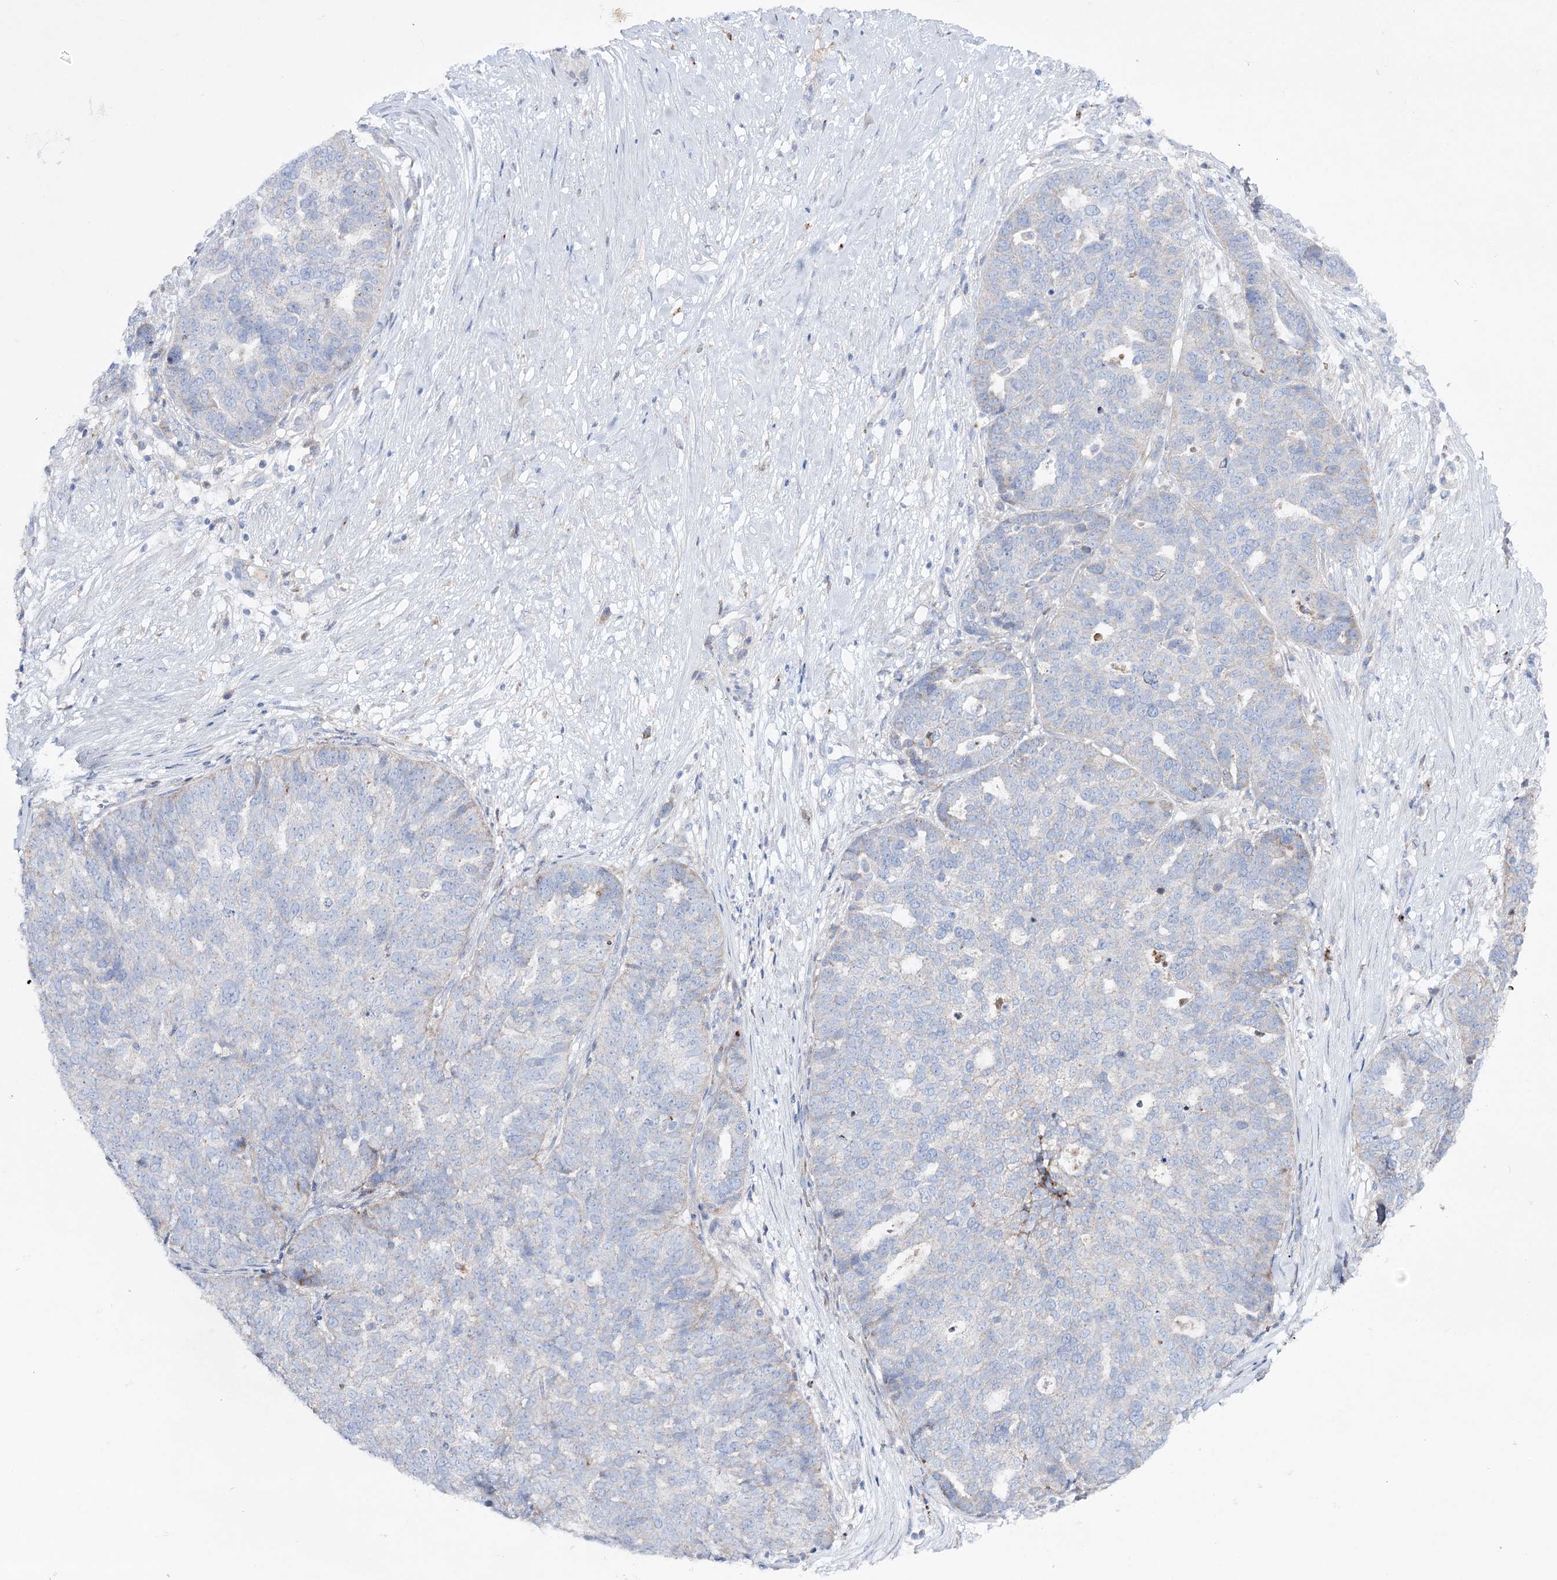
{"staining": {"intensity": "weak", "quantity": "<25%", "location": "cytoplasmic/membranous"}, "tissue": "ovarian cancer", "cell_type": "Tumor cells", "image_type": "cancer", "snomed": [{"axis": "morphology", "description": "Cystadenocarcinoma, serous, NOS"}, {"axis": "topography", "description": "Ovary"}], "caption": "Immunohistochemical staining of human serous cystadenocarcinoma (ovarian) demonstrates no significant positivity in tumor cells.", "gene": "NAGLU", "patient": {"sex": "female", "age": 59}}